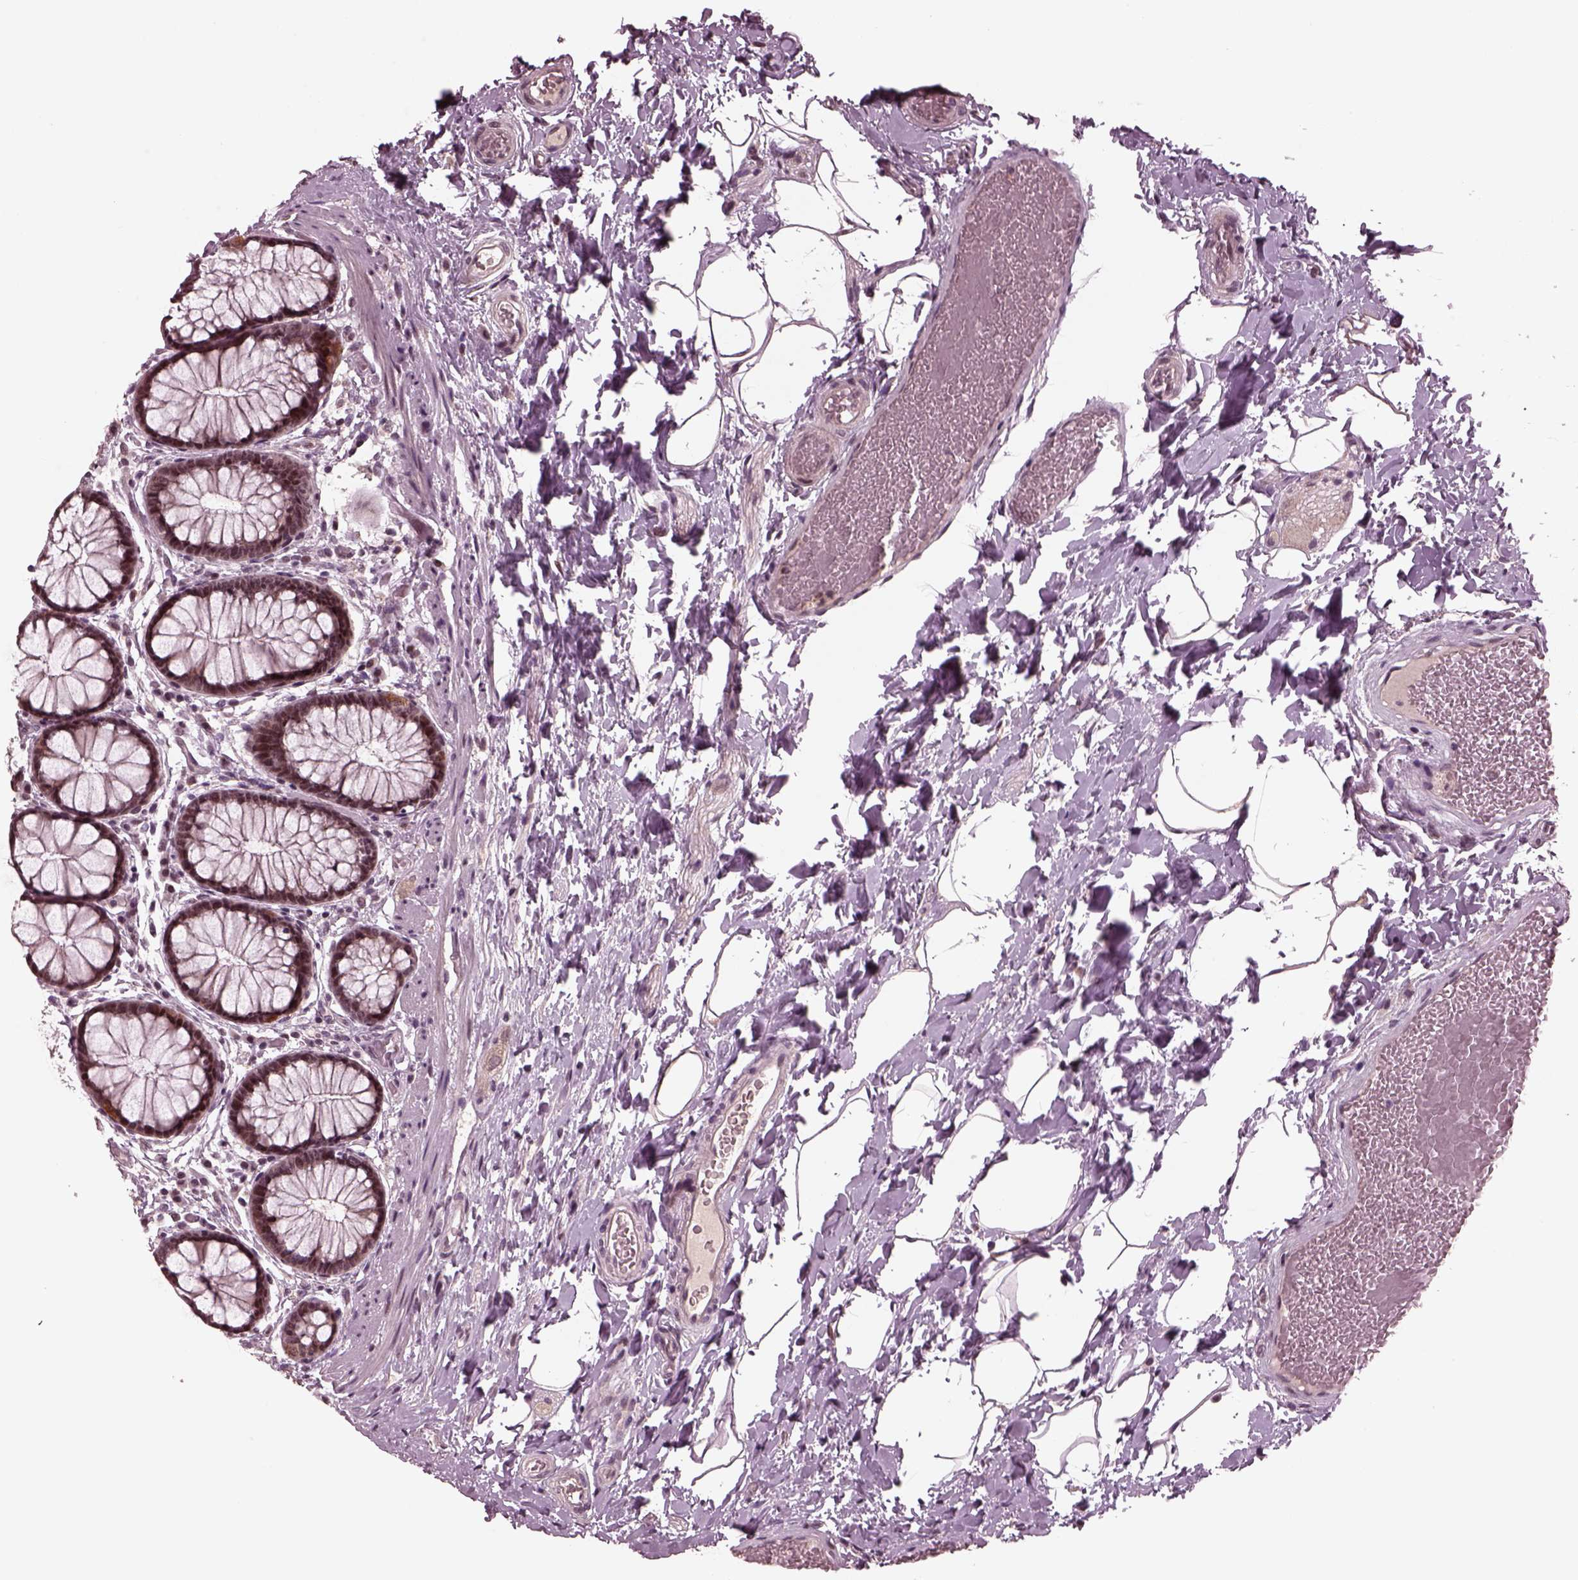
{"staining": {"intensity": "moderate", "quantity": "25%-75%", "location": "nuclear"}, "tissue": "rectum", "cell_type": "Glandular cells", "image_type": "normal", "snomed": [{"axis": "morphology", "description": "Normal tissue, NOS"}, {"axis": "topography", "description": "Rectum"}], "caption": "Protein analysis of normal rectum shows moderate nuclear expression in about 25%-75% of glandular cells. (IHC, brightfield microscopy, high magnification).", "gene": "NAP1L5", "patient": {"sex": "female", "age": 62}}